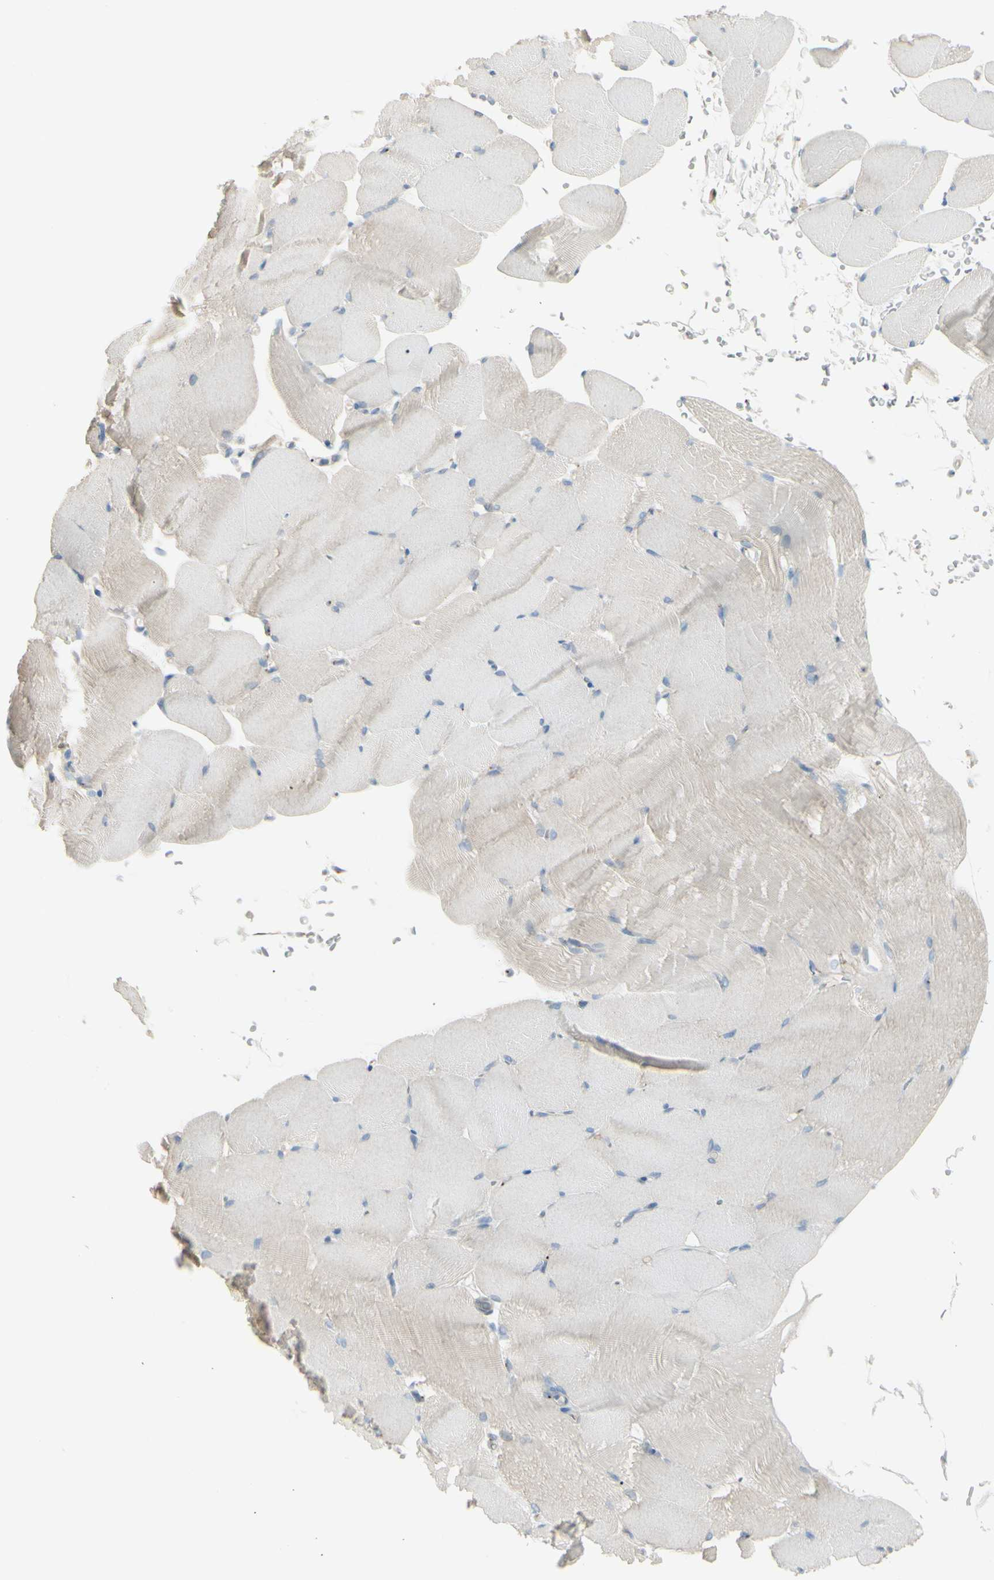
{"staining": {"intensity": "negative", "quantity": "none", "location": "none"}, "tissue": "skeletal muscle", "cell_type": "Myocytes", "image_type": "normal", "snomed": [{"axis": "morphology", "description": "Normal tissue, NOS"}, {"axis": "topography", "description": "Skeletal muscle"}, {"axis": "topography", "description": "Parathyroid gland"}], "caption": "High power microscopy micrograph of an IHC micrograph of unremarkable skeletal muscle, revealing no significant staining in myocytes. The staining is performed using DAB (3,3'-diaminobenzidine) brown chromogen with nuclei counter-stained in using hematoxylin.", "gene": "B4GALT1", "patient": {"sex": "female", "age": 37}}